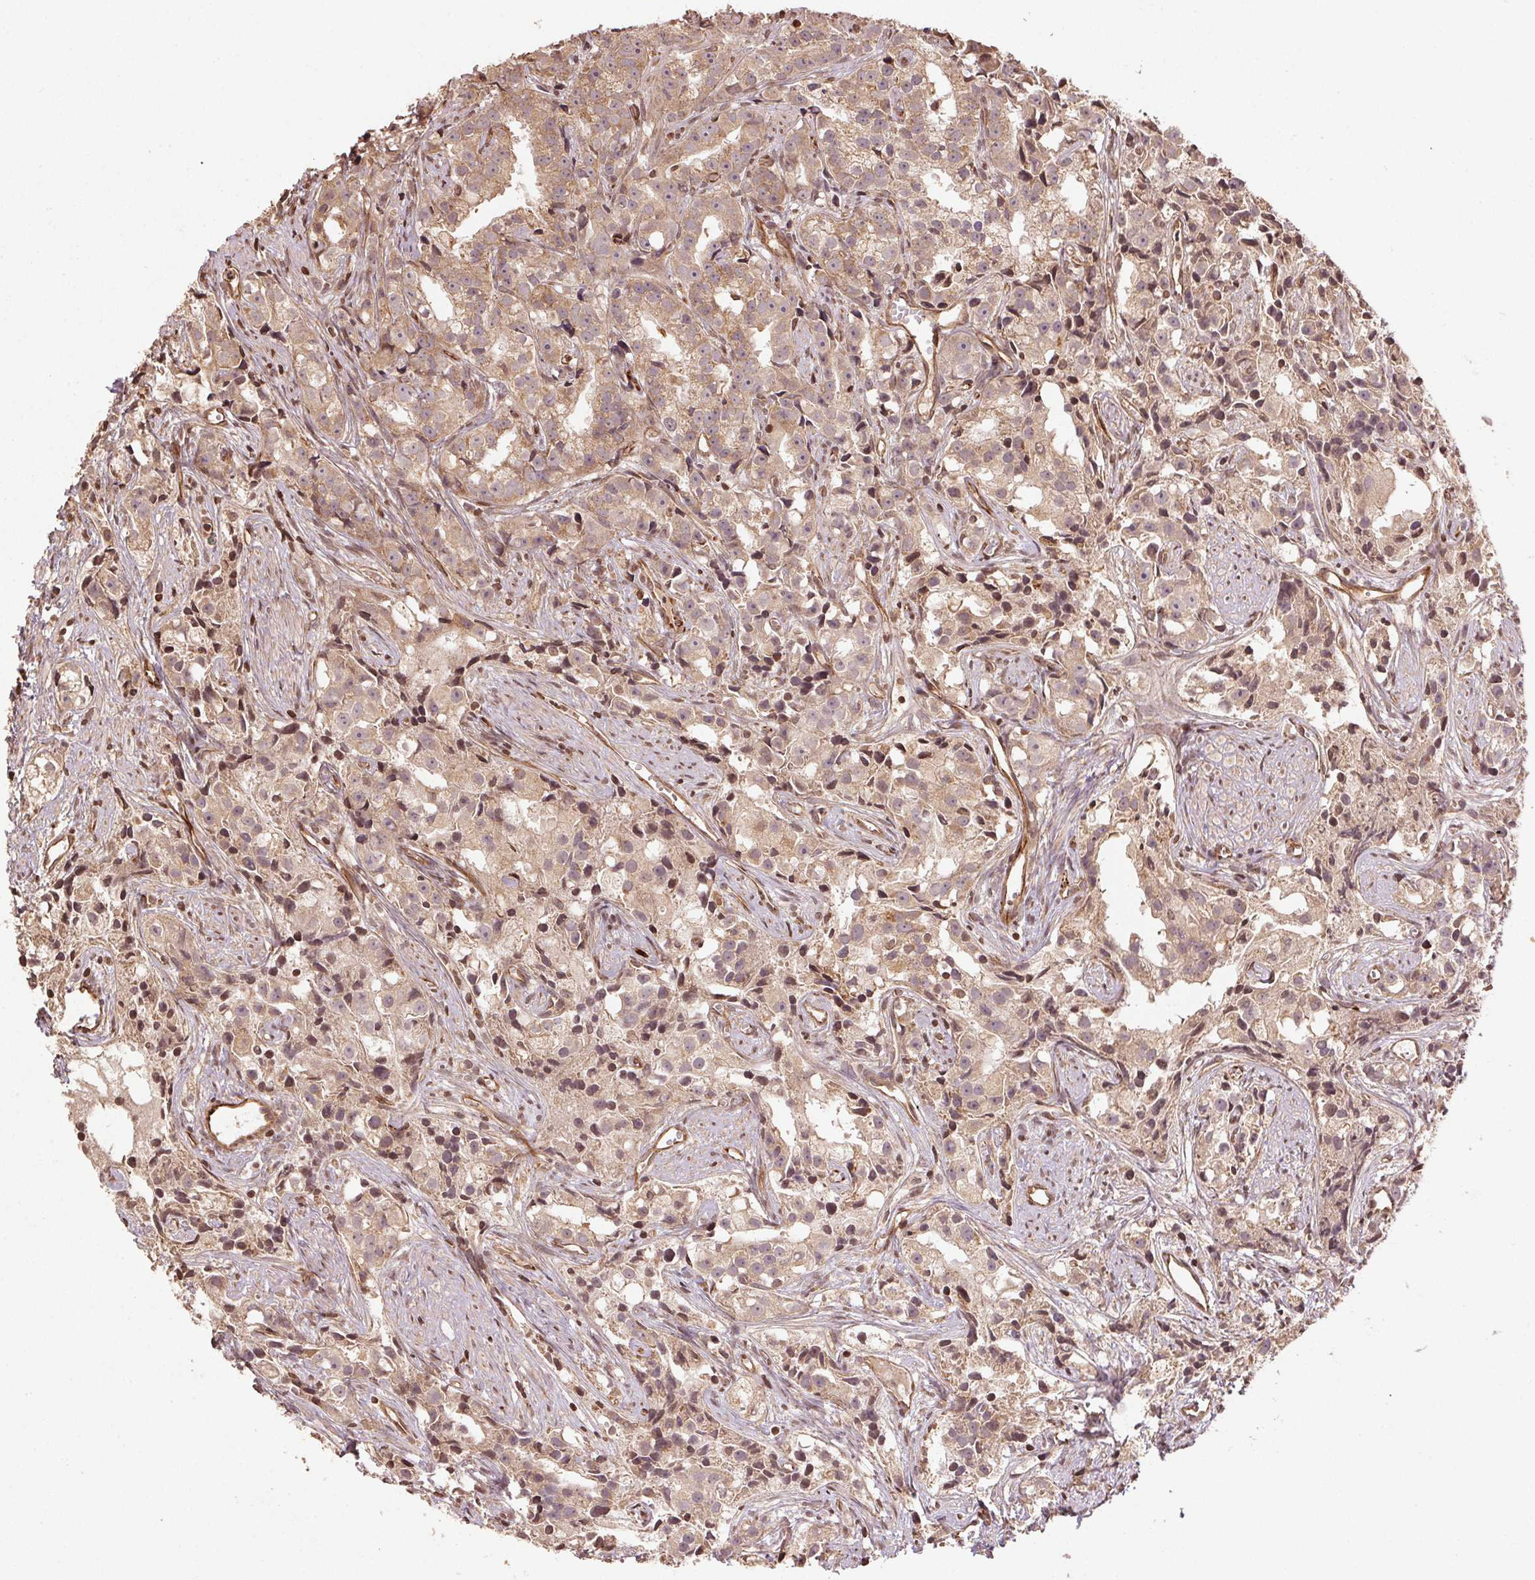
{"staining": {"intensity": "weak", "quantity": ">75%", "location": "cytoplasmic/membranous"}, "tissue": "prostate cancer", "cell_type": "Tumor cells", "image_type": "cancer", "snomed": [{"axis": "morphology", "description": "Adenocarcinoma, High grade"}, {"axis": "topography", "description": "Prostate"}], "caption": "Human high-grade adenocarcinoma (prostate) stained with a brown dye displays weak cytoplasmic/membranous positive expression in approximately >75% of tumor cells.", "gene": "SPRED2", "patient": {"sex": "male", "age": 75}}